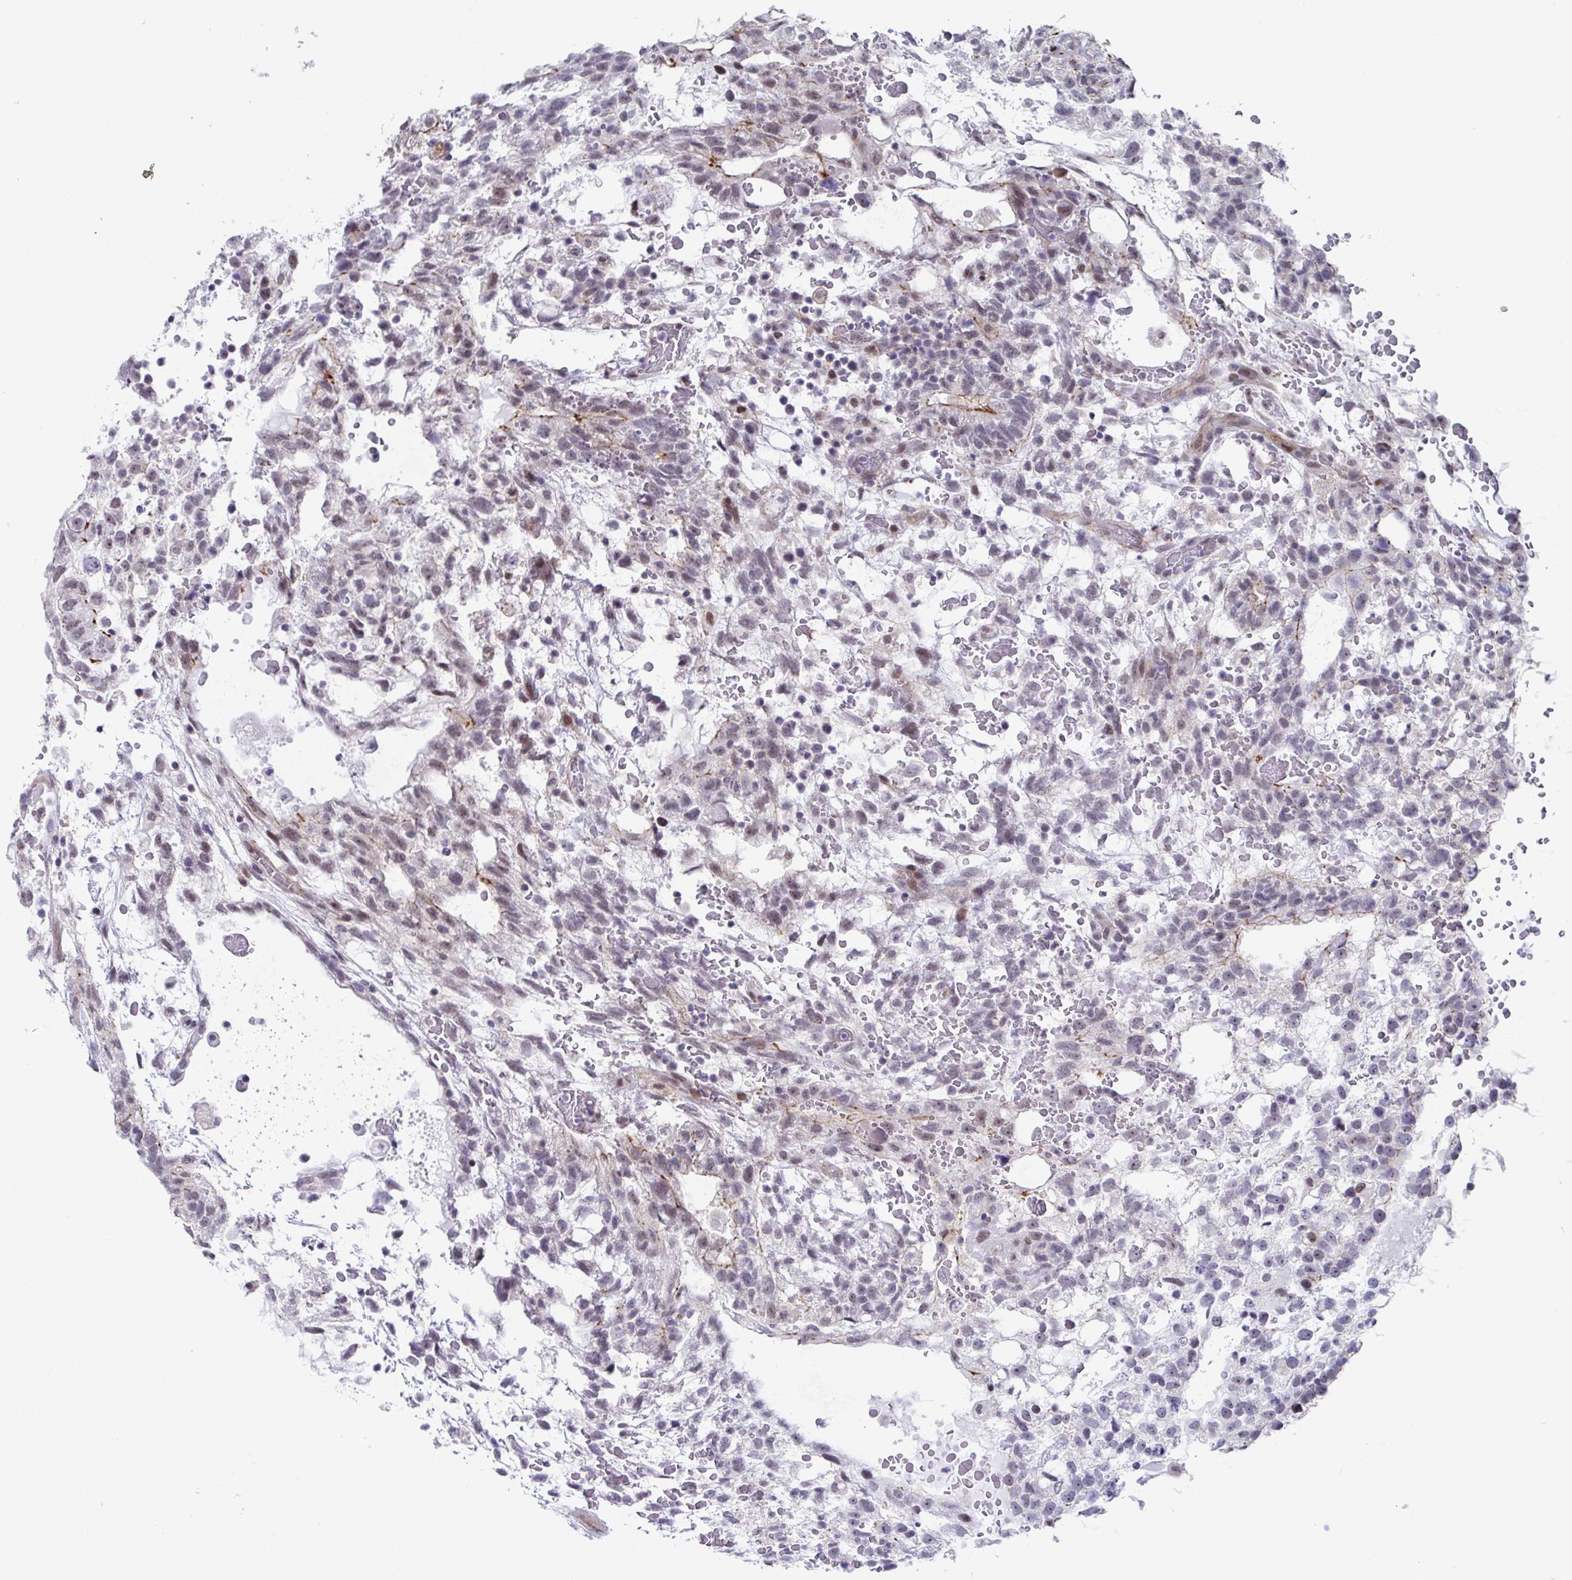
{"staining": {"intensity": "weak", "quantity": "<25%", "location": "cytoplasmic/membranous,nuclear"}, "tissue": "testis cancer", "cell_type": "Tumor cells", "image_type": "cancer", "snomed": [{"axis": "morphology", "description": "Normal tissue, NOS"}, {"axis": "morphology", "description": "Carcinoma, Embryonal, NOS"}, {"axis": "topography", "description": "Testis"}], "caption": "This is an IHC histopathology image of human testis cancer. There is no positivity in tumor cells.", "gene": "WDR72", "patient": {"sex": "male", "age": 32}}